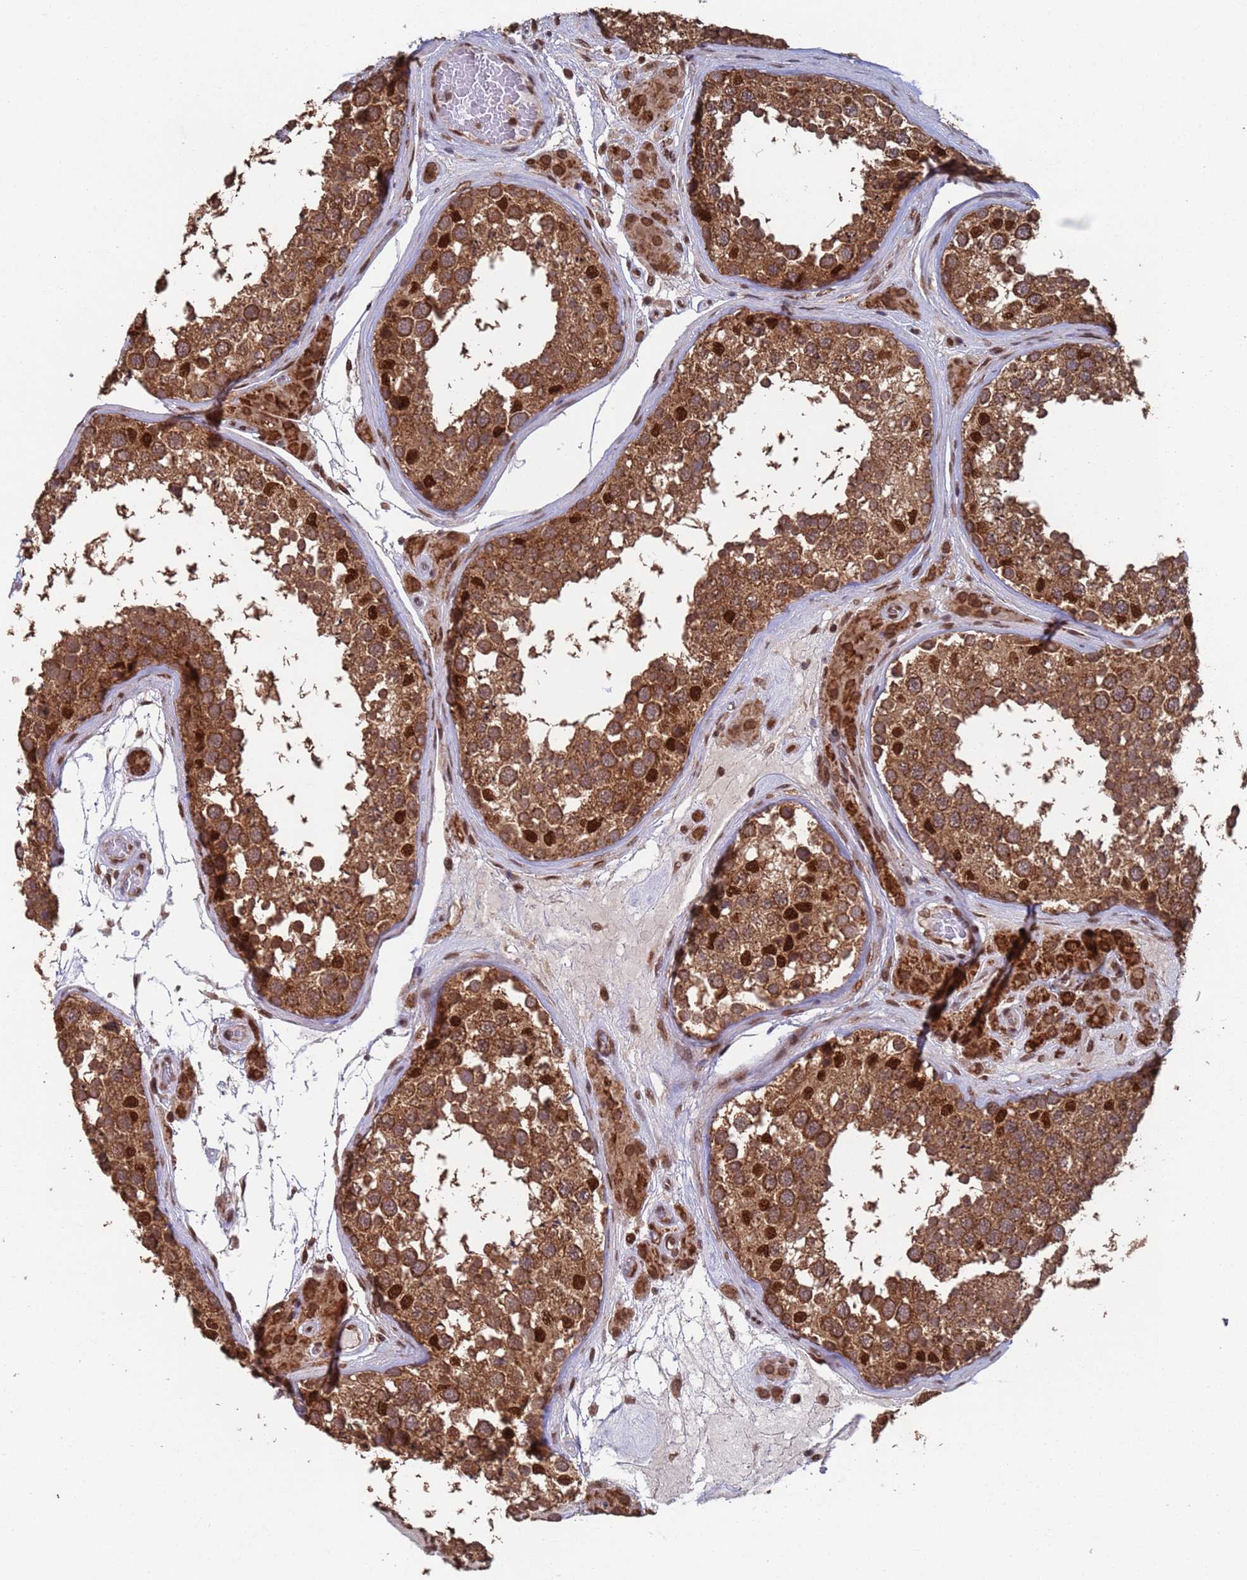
{"staining": {"intensity": "strong", "quantity": ">75%", "location": "cytoplasmic/membranous,nuclear"}, "tissue": "testis", "cell_type": "Cells in seminiferous ducts", "image_type": "normal", "snomed": [{"axis": "morphology", "description": "Normal tissue, NOS"}, {"axis": "topography", "description": "Testis"}], "caption": "Immunohistochemistry (IHC) image of unremarkable testis: human testis stained using IHC exhibits high levels of strong protein expression localized specifically in the cytoplasmic/membranous,nuclear of cells in seminiferous ducts, appearing as a cytoplasmic/membranous,nuclear brown color.", "gene": "FUBP3", "patient": {"sex": "male", "age": 46}}